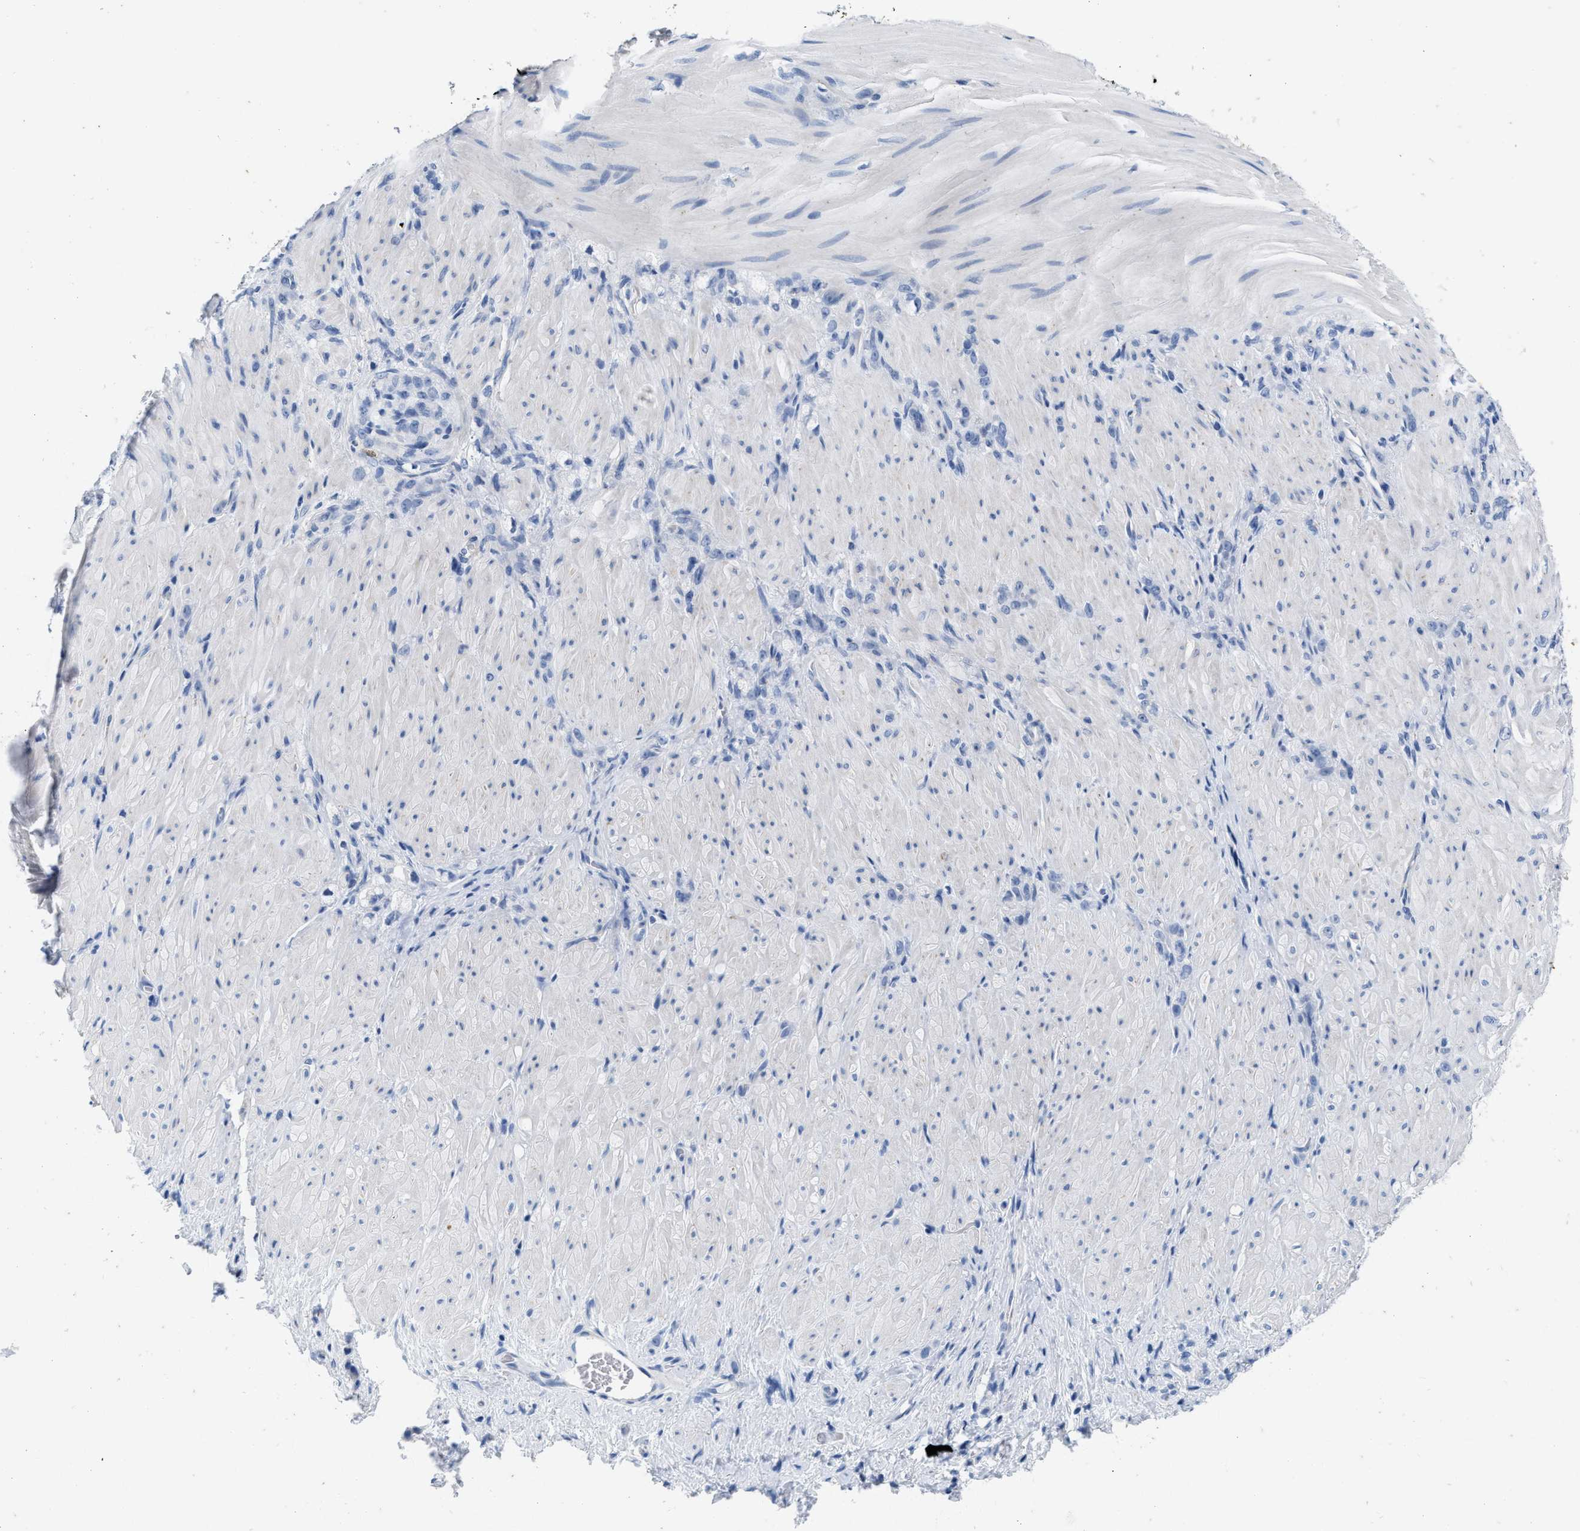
{"staining": {"intensity": "negative", "quantity": "none", "location": "none"}, "tissue": "stomach cancer", "cell_type": "Tumor cells", "image_type": "cancer", "snomed": [{"axis": "morphology", "description": "Normal tissue, NOS"}, {"axis": "morphology", "description": "Adenocarcinoma, NOS"}, {"axis": "topography", "description": "Stomach"}], "caption": "This is a histopathology image of immunohistochemistry staining of stomach cancer, which shows no positivity in tumor cells.", "gene": "ABCB11", "patient": {"sex": "male", "age": 82}}